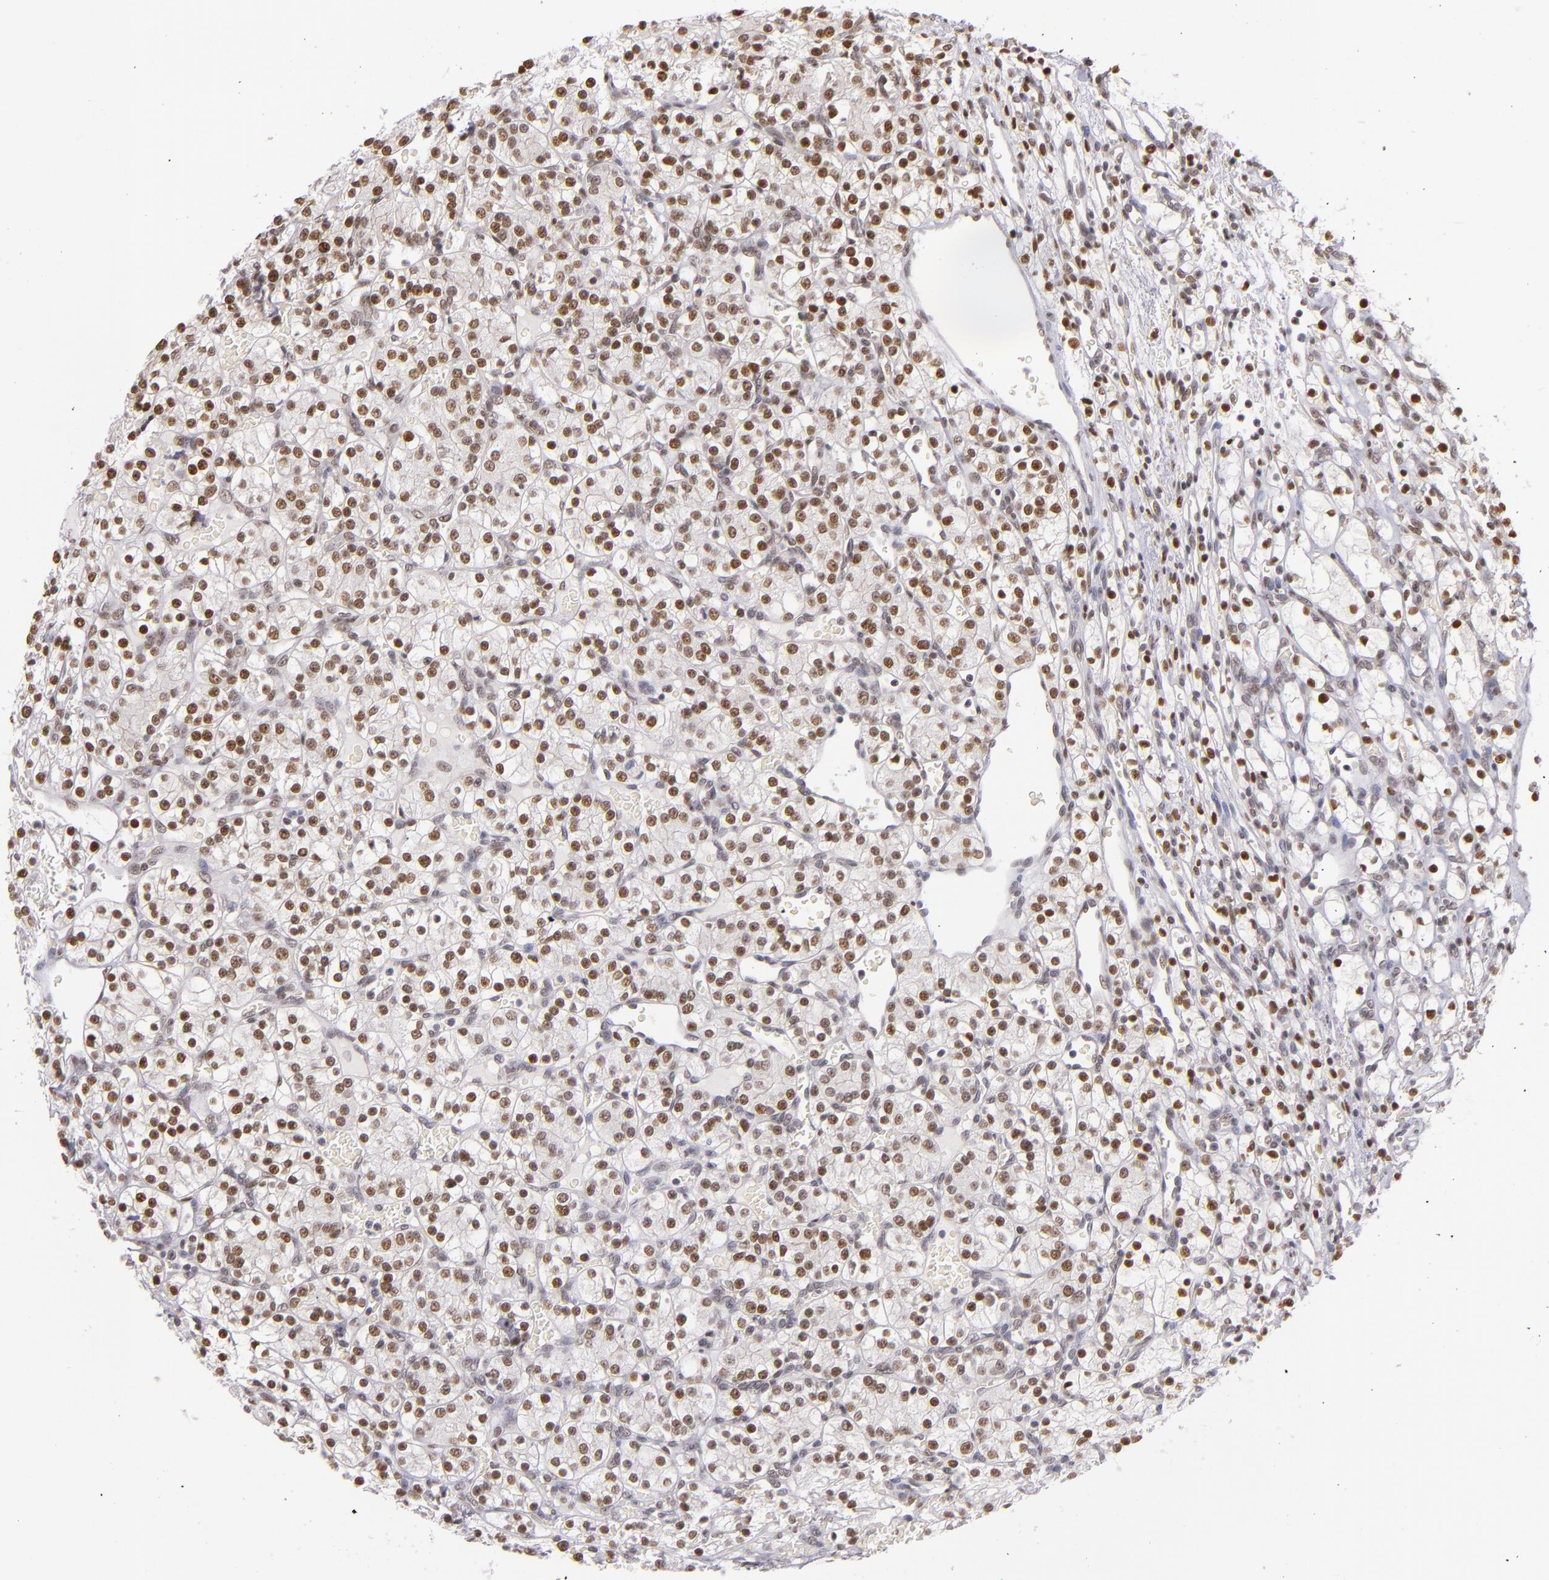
{"staining": {"intensity": "moderate", "quantity": ">75%", "location": "nuclear"}, "tissue": "renal cancer", "cell_type": "Tumor cells", "image_type": "cancer", "snomed": [{"axis": "morphology", "description": "Adenocarcinoma, NOS"}, {"axis": "topography", "description": "Kidney"}], "caption": "Immunohistochemical staining of adenocarcinoma (renal) exhibits moderate nuclear protein positivity in about >75% of tumor cells.", "gene": "NCOR2", "patient": {"sex": "female", "age": 62}}